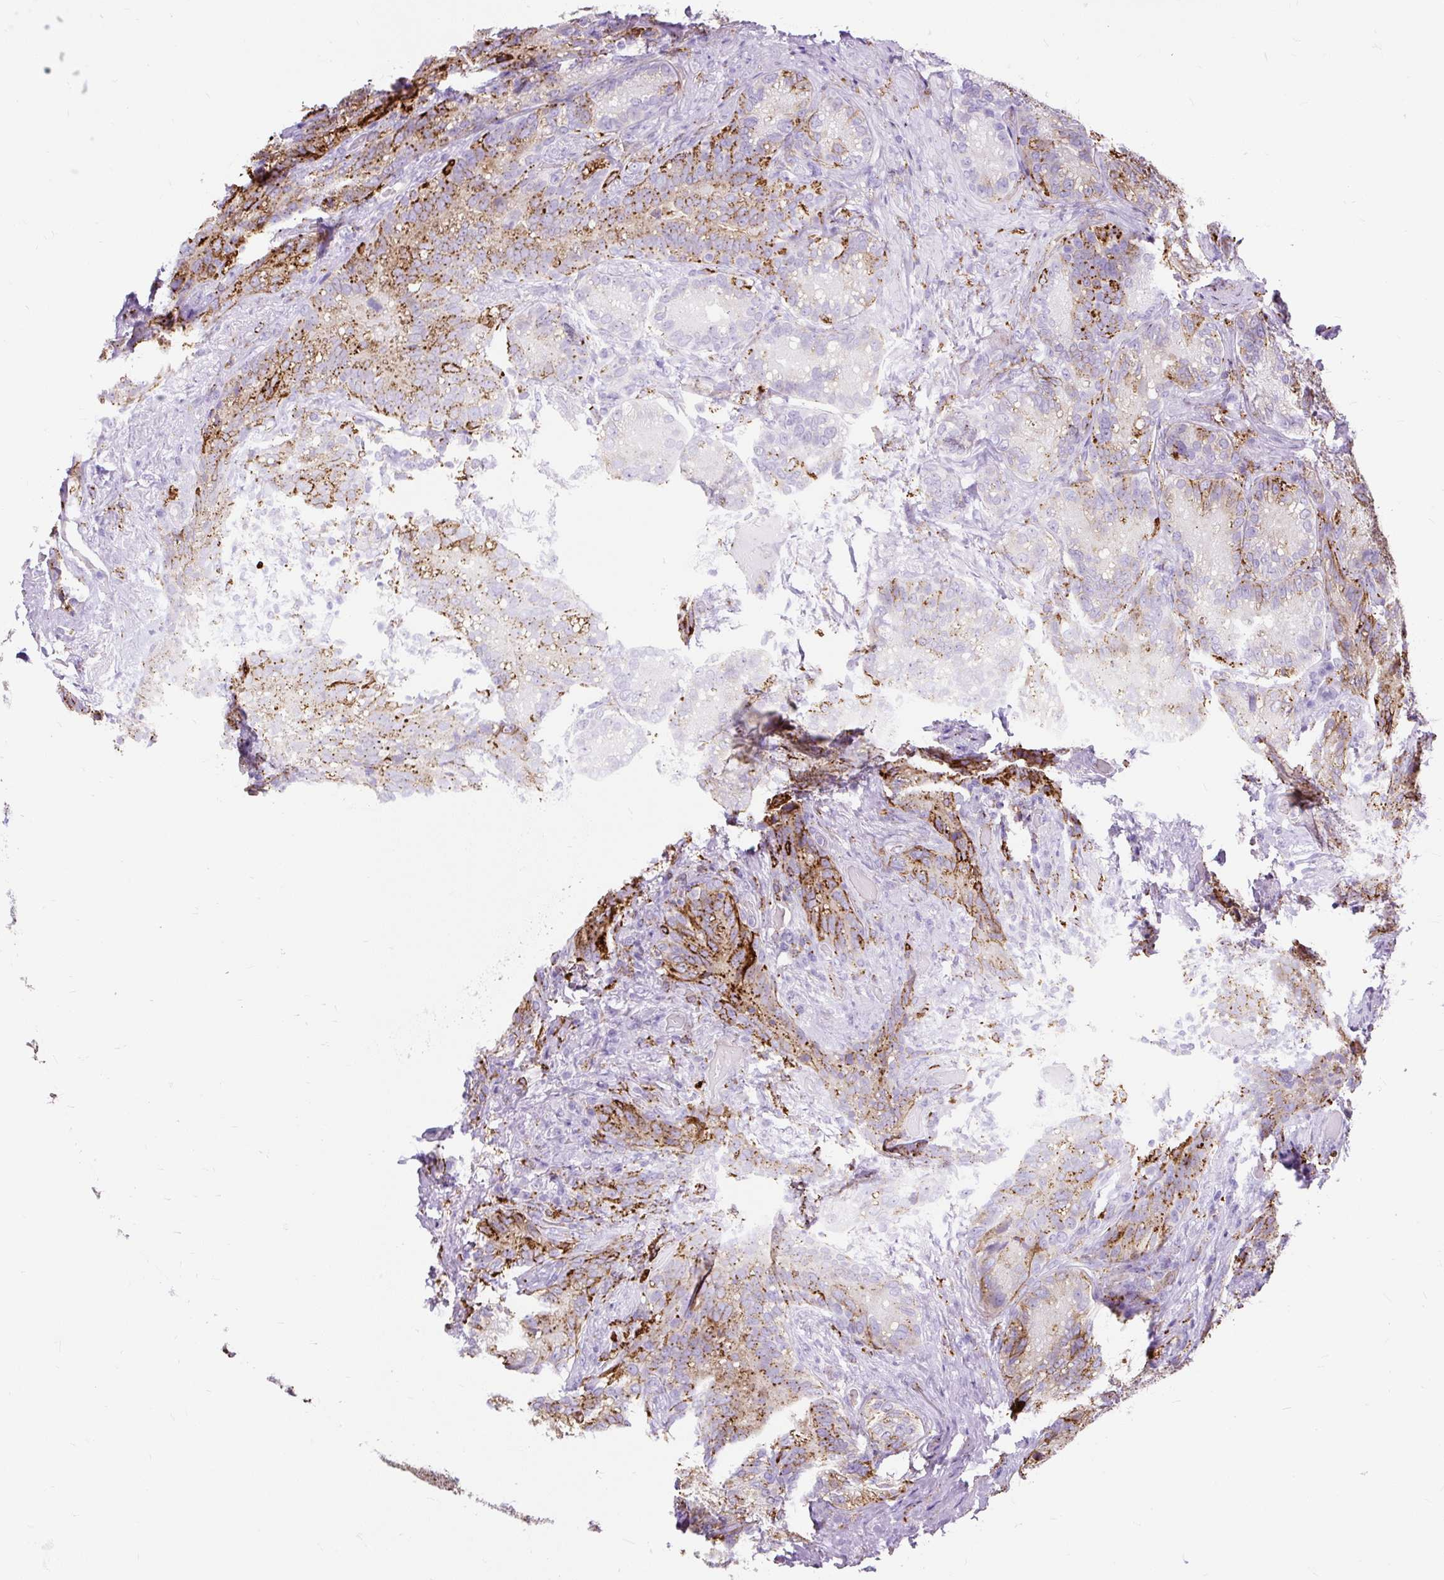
{"staining": {"intensity": "strong", "quantity": "<25%", "location": "cytoplasmic/membranous"}, "tissue": "seminal vesicle", "cell_type": "Glandular cells", "image_type": "normal", "snomed": [{"axis": "morphology", "description": "Normal tissue, NOS"}, {"axis": "topography", "description": "Seminal veicle"}], "caption": "Protein expression analysis of normal human seminal vesicle reveals strong cytoplasmic/membranous staining in about <25% of glandular cells.", "gene": "HLA", "patient": {"sex": "male", "age": 68}}